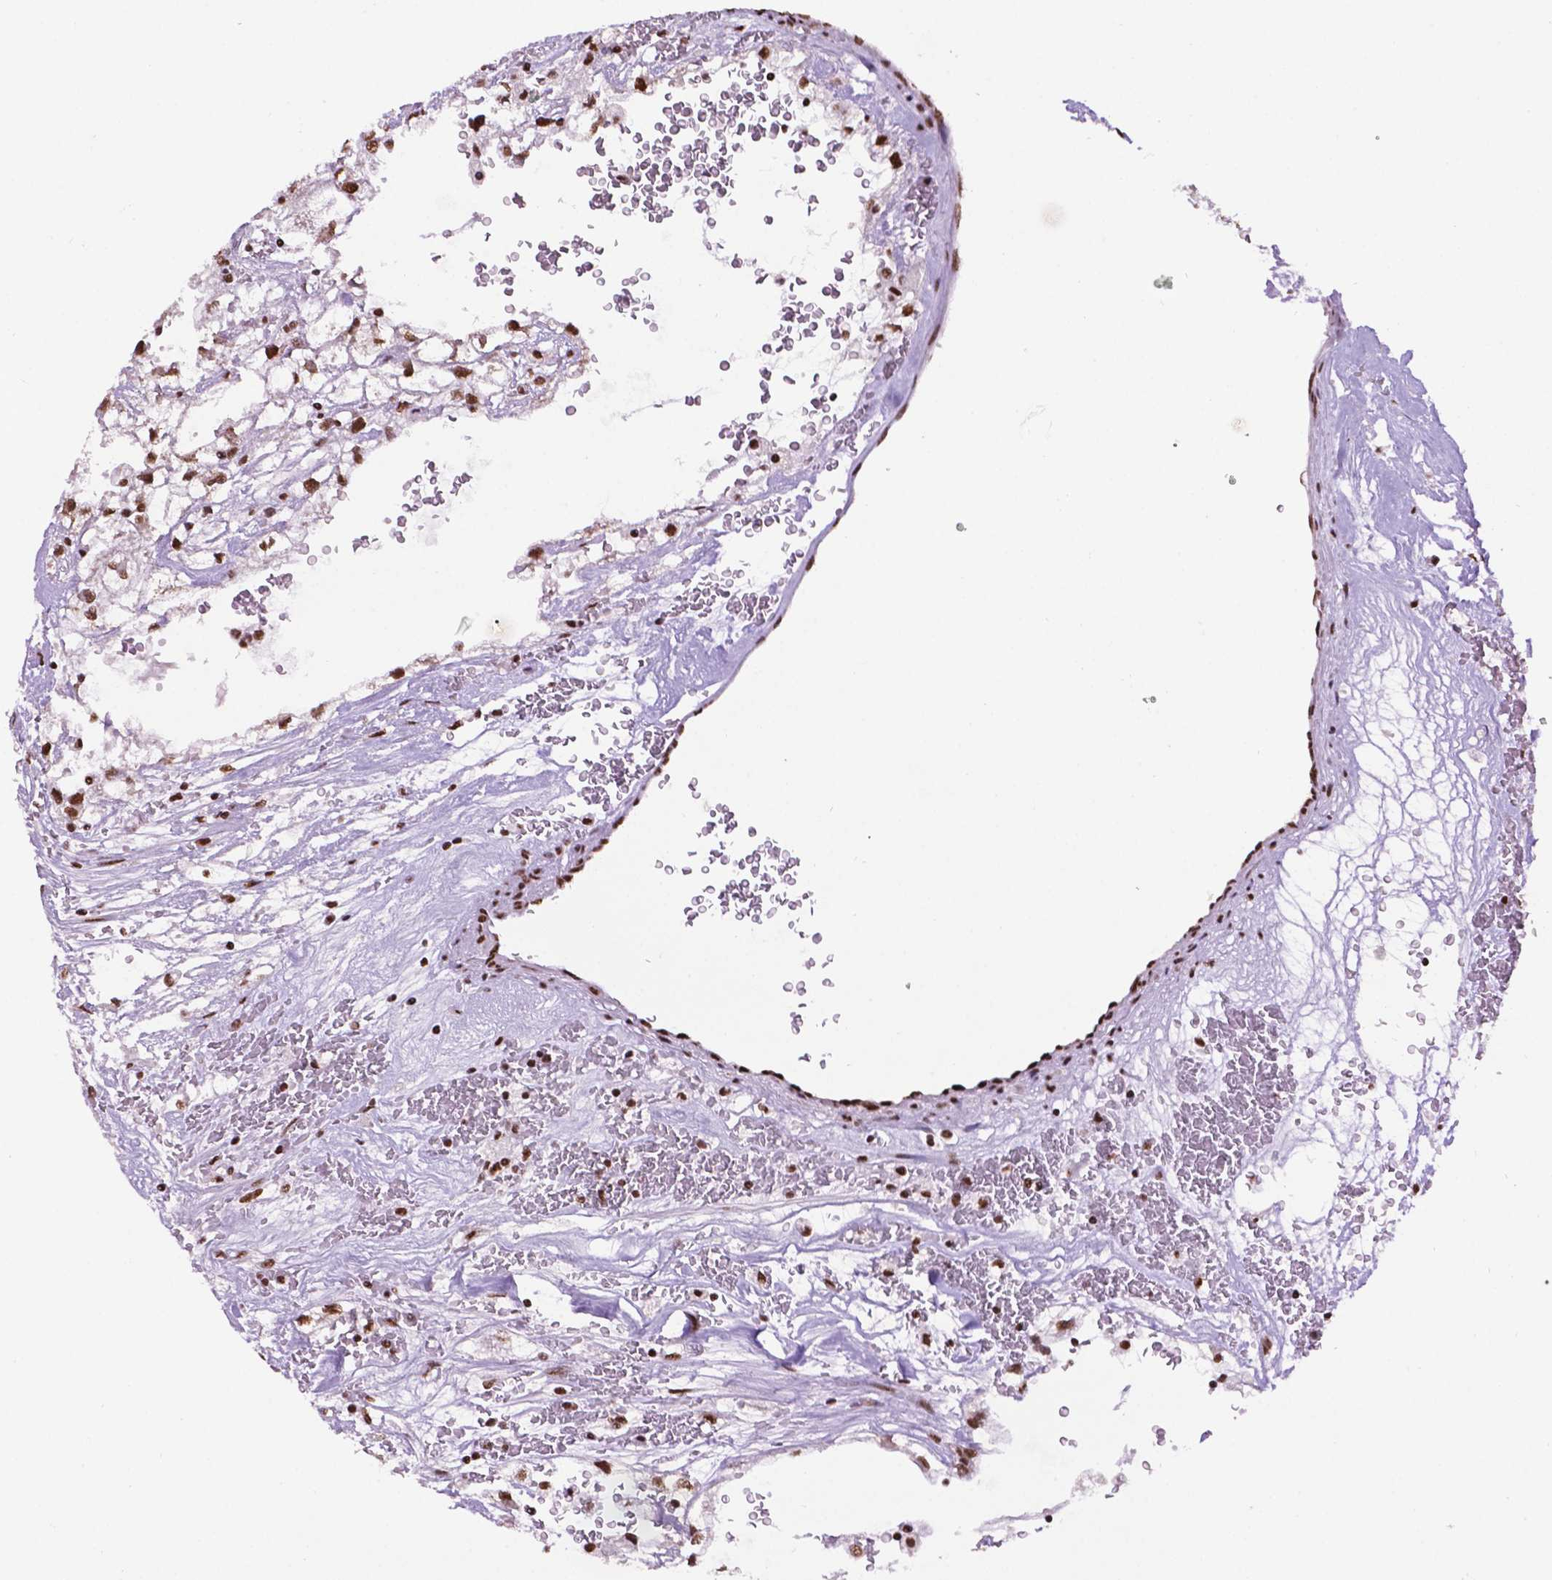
{"staining": {"intensity": "strong", "quantity": ">75%", "location": "nuclear"}, "tissue": "renal cancer", "cell_type": "Tumor cells", "image_type": "cancer", "snomed": [{"axis": "morphology", "description": "Adenocarcinoma, NOS"}, {"axis": "topography", "description": "Kidney"}], "caption": "Immunohistochemical staining of renal cancer (adenocarcinoma) displays high levels of strong nuclear protein positivity in about >75% of tumor cells.", "gene": "CCAR2", "patient": {"sex": "male", "age": 59}}